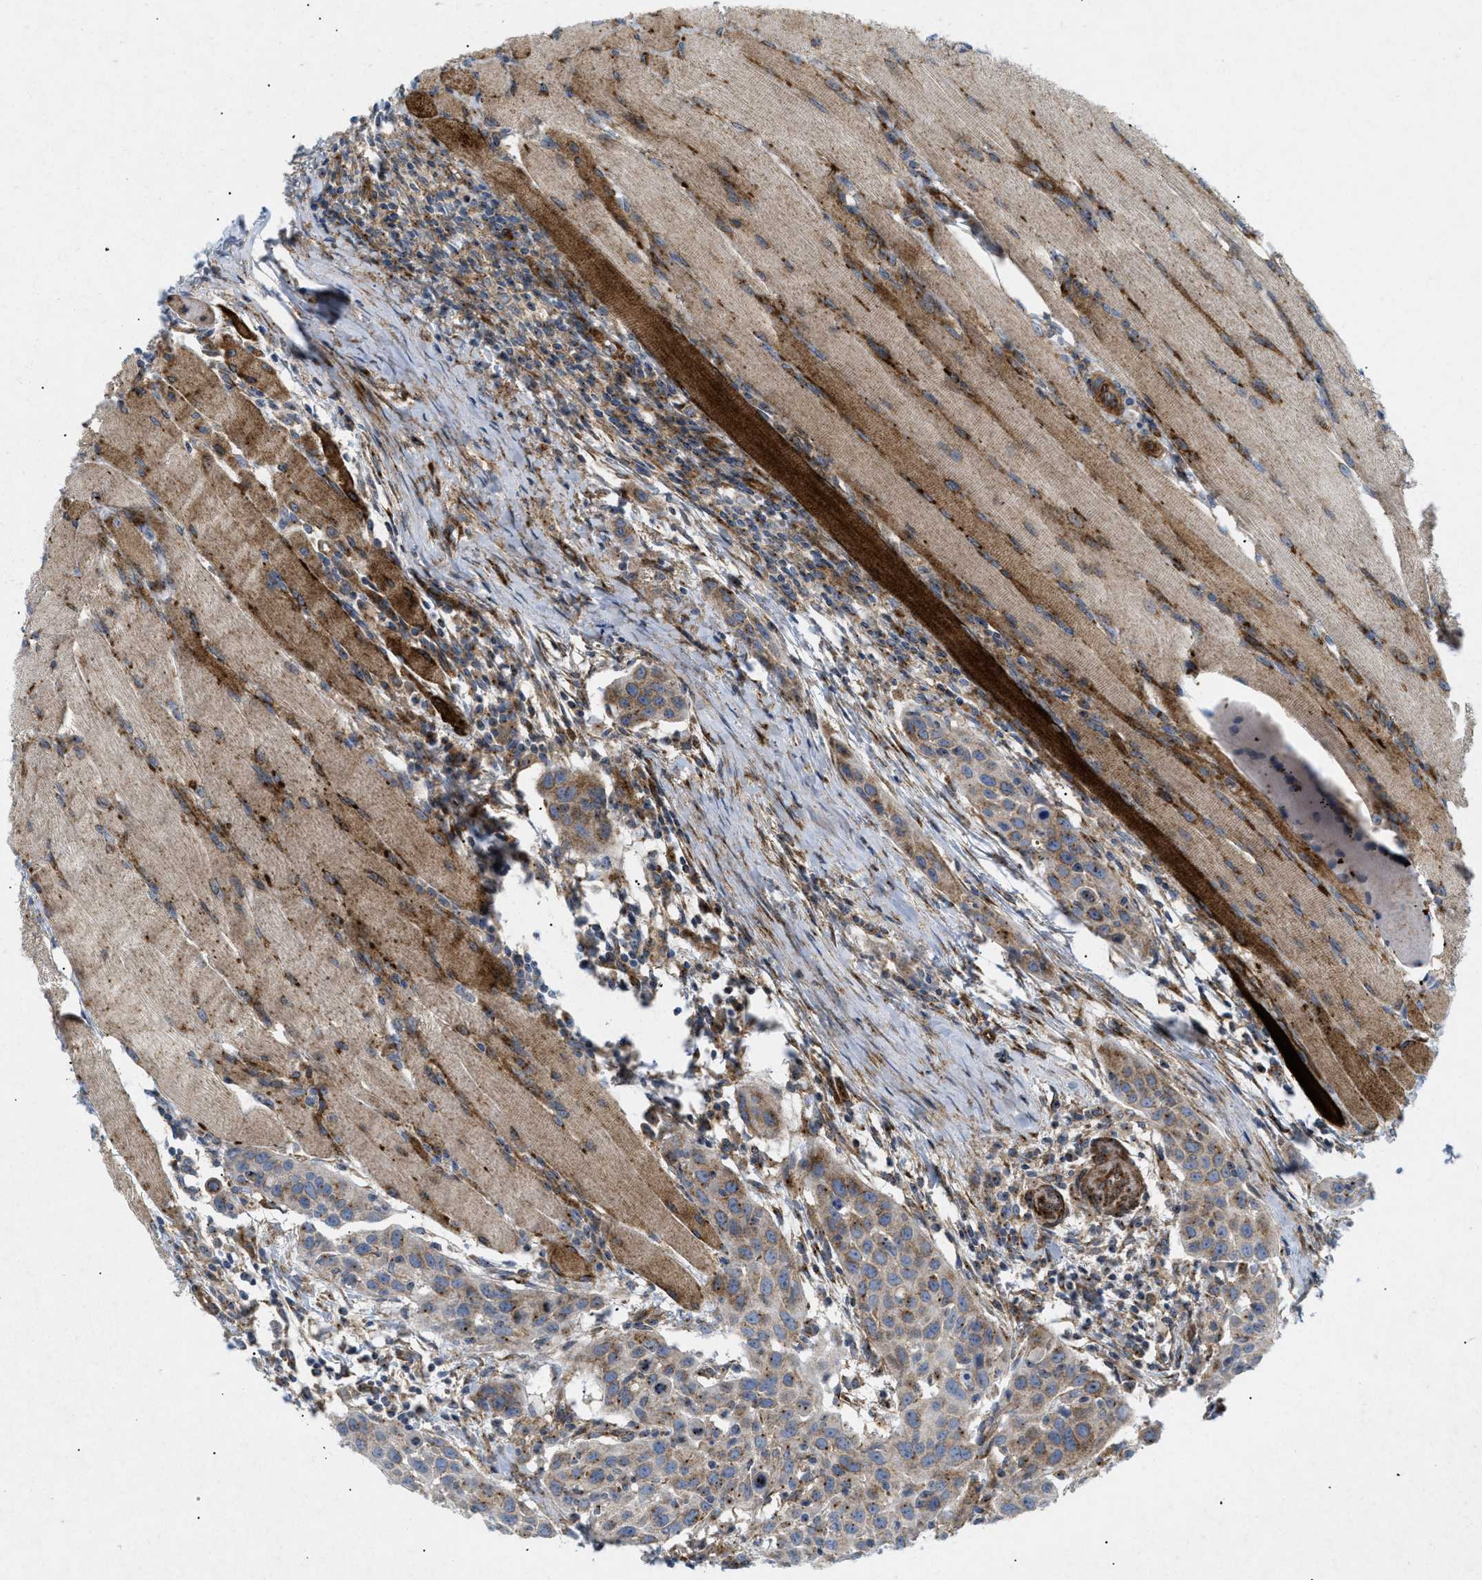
{"staining": {"intensity": "moderate", "quantity": ">75%", "location": "cytoplasmic/membranous"}, "tissue": "head and neck cancer", "cell_type": "Tumor cells", "image_type": "cancer", "snomed": [{"axis": "morphology", "description": "Squamous cell carcinoma, NOS"}, {"axis": "topography", "description": "Oral tissue"}, {"axis": "topography", "description": "Head-Neck"}], "caption": "Head and neck squamous cell carcinoma stained with DAB IHC exhibits medium levels of moderate cytoplasmic/membranous positivity in about >75% of tumor cells.", "gene": "DCTN4", "patient": {"sex": "female", "age": 50}}